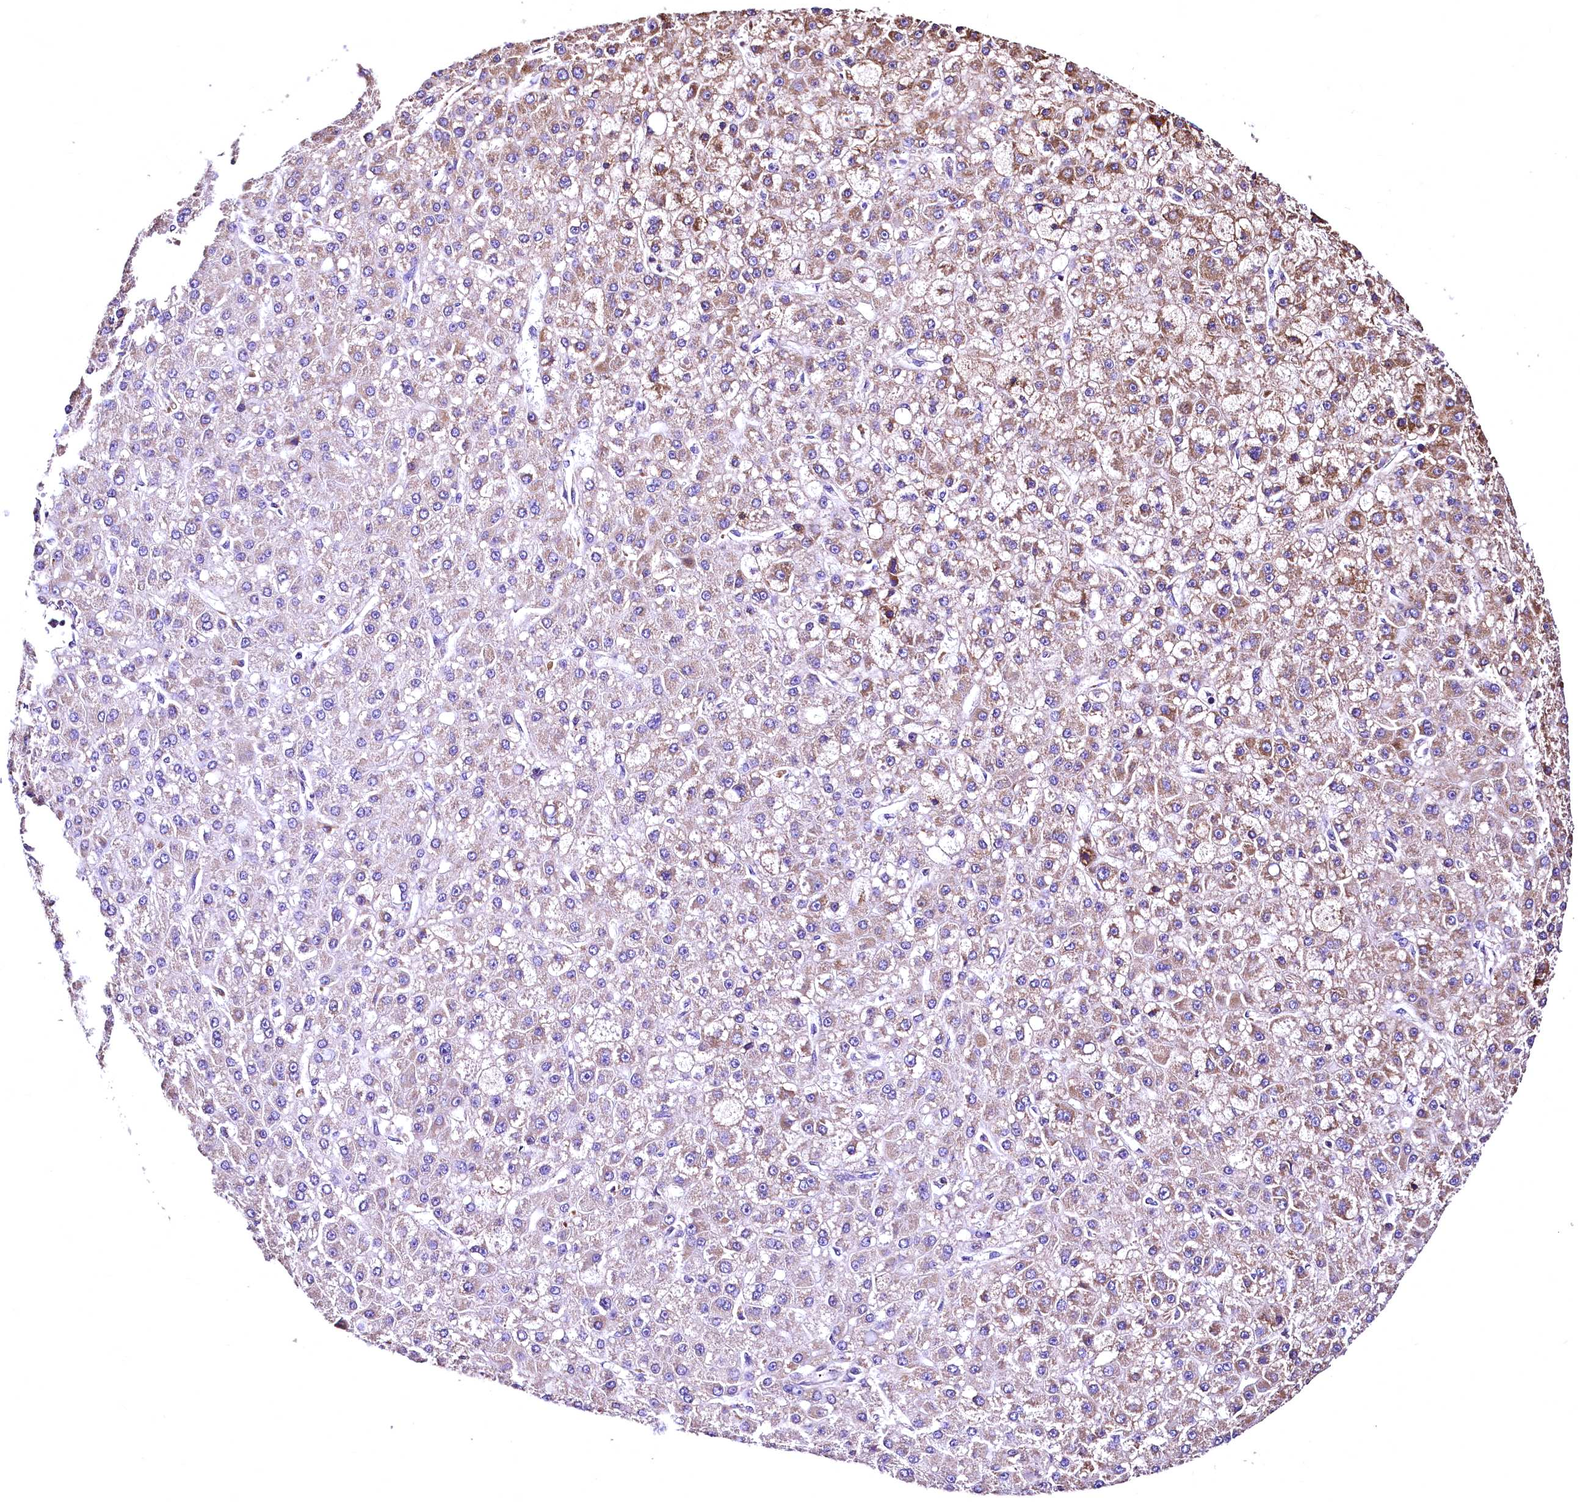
{"staining": {"intensity": "strong", "quantity": "25%-75%", "location": "cytoplasmic/membranous"}, "tissue": "liver cancer", "cell_type": "Tumor cells", "image_type": "cancer", "snomed": [{"axis": "morphology", "description": "Carcinoma, Hepatocellular, NOS"}, {"axis": "topography", "description": "Liver"}], "caption": "The photomicrograph reveals staining of liver hepatocellular carcinoma, revealing strong cytoplasmic/membranous protein expression (brown color) within tumor cells.", "gene": "LRSAM1", "patient": {"sex": "male", "age": 67}}